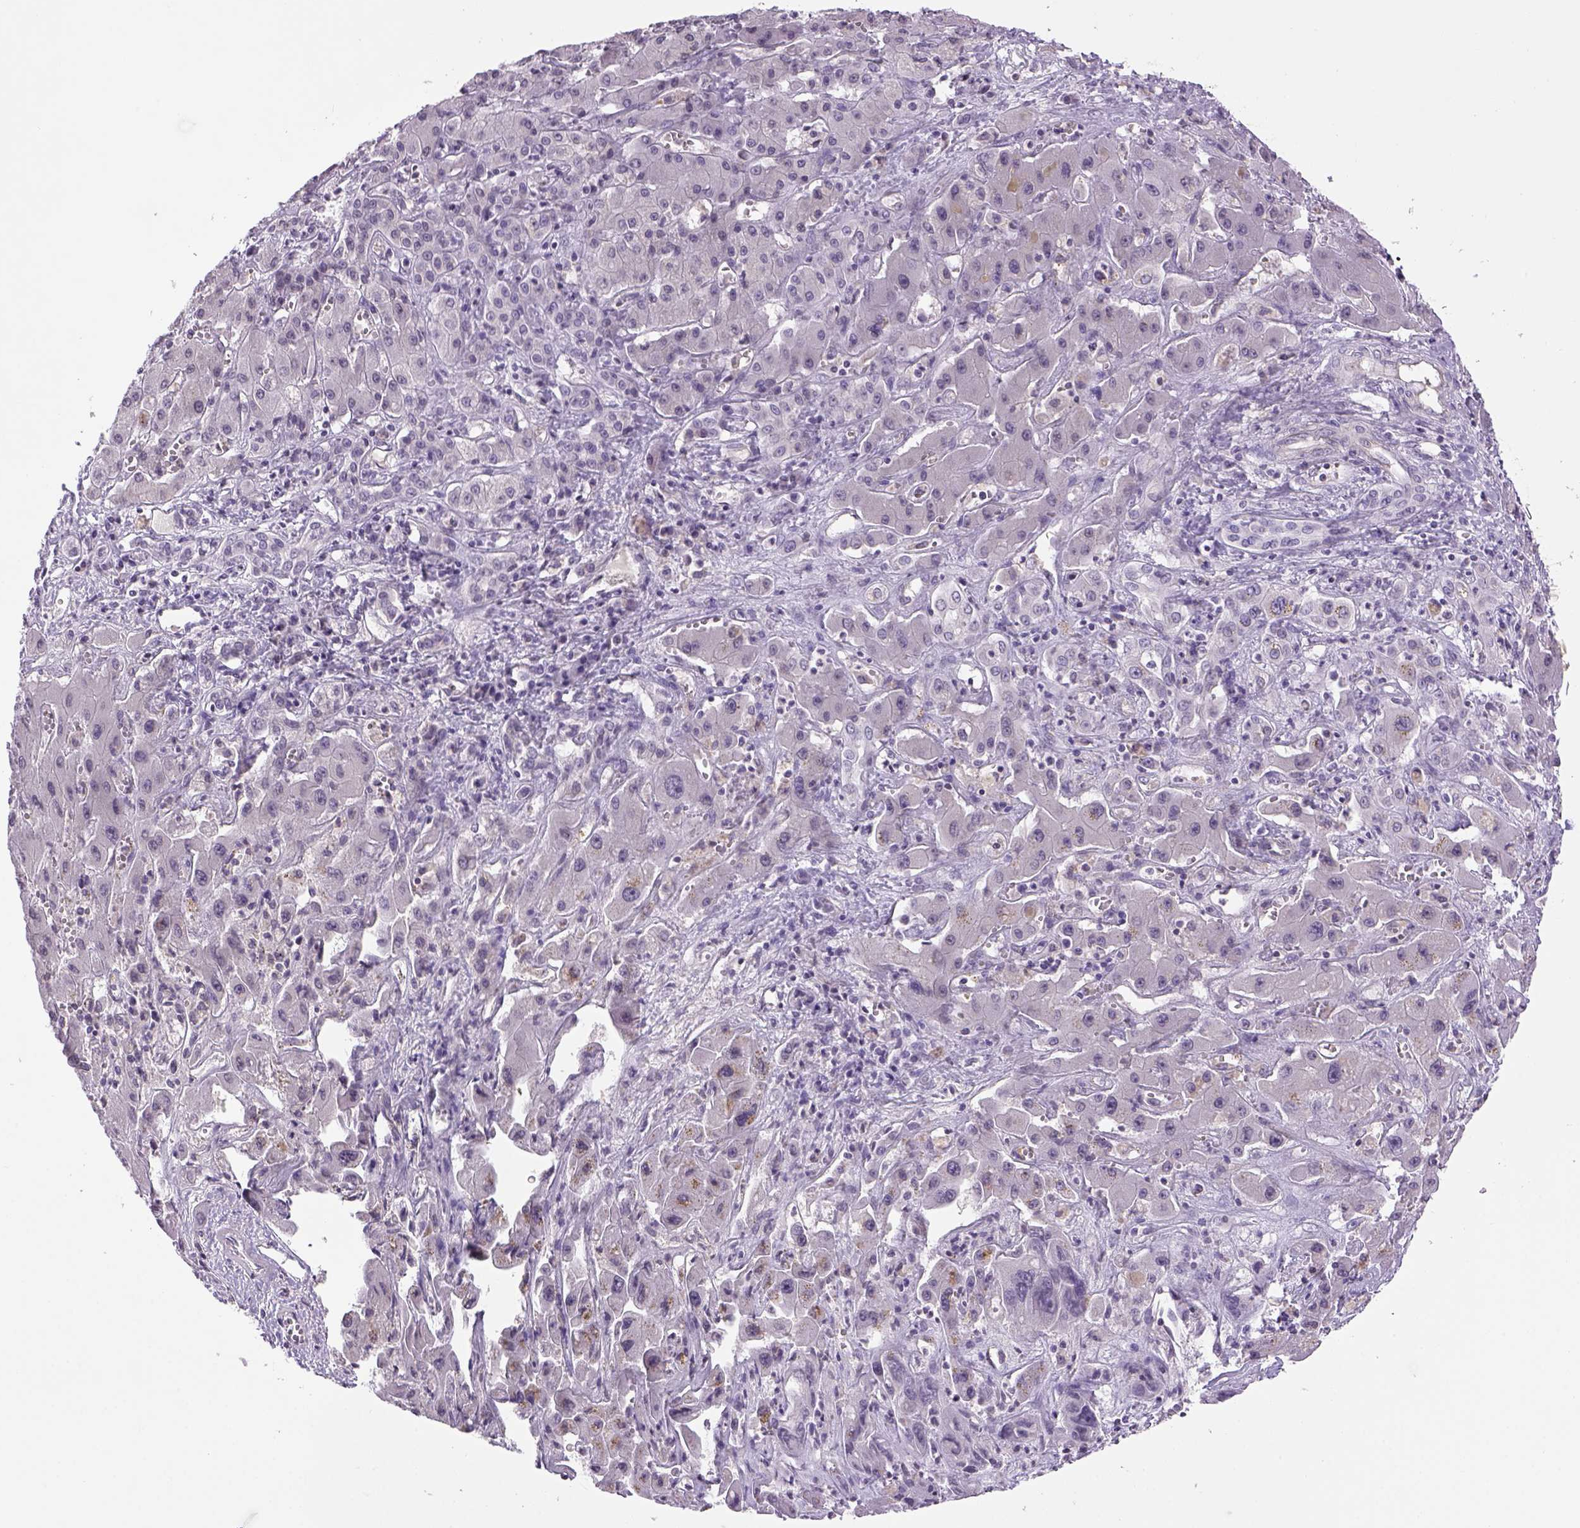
{"staining": {"intensity": "negative", "quantity": "none", "location": "none"}, "tissue": "liver cancer", "cell_type": "Tumor cells", "image_type": "cancer", "snomed": [{"axis": "morphology", "description": "Cholangiocarcinoma"}, {"axis": "topography", "description": "Liver"}], "caption": "The image displays no significant positivity in tumor cells of liver cholangiocarcinoma. The staining was performed using DAB to visualize the protein expression in brown, while the nuclei were stained in blue with hematoxylin (Magnification: 20x).", "gene": "PRRT1", "patient": {"sex": "male", "age": 67}}